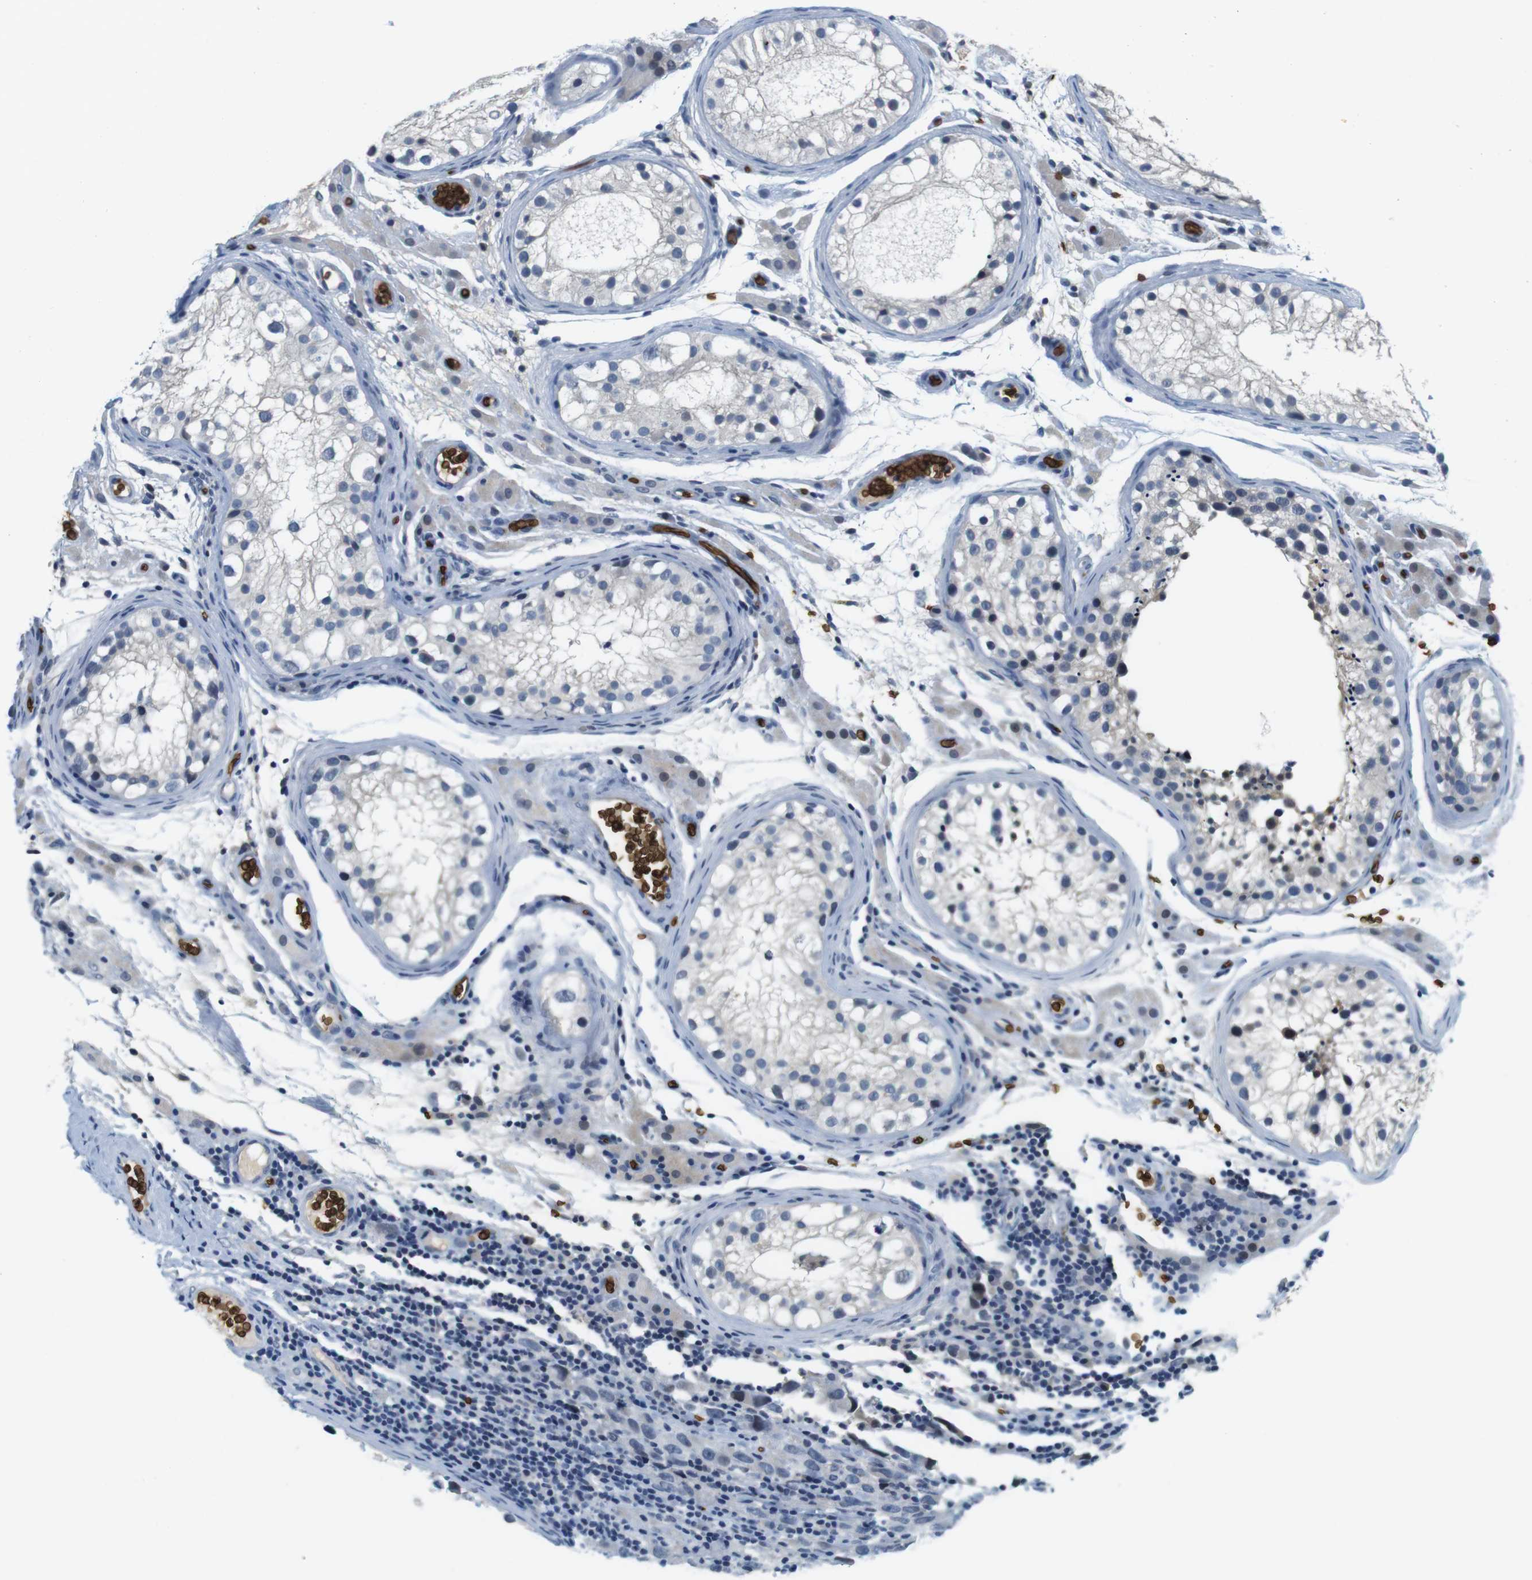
{"staining": {"intensity": "negative", "quantity": "none", "location": "none"}, "tissue": "testis cancer", "cell_type": "Tumor cells", "image_type": "cancer", "snomed": [{"axis": "morphology", "description": "Carcinoma, Embryonal, NOS"}, {"axis": "topography", "description": "Testis"}], "caption": "Testis cancer was stained to show a protein in brown. There is no significant expression in tumor cells.", "gene": "SLC4A1", "patient": {"sex": "male", "age": 21}}